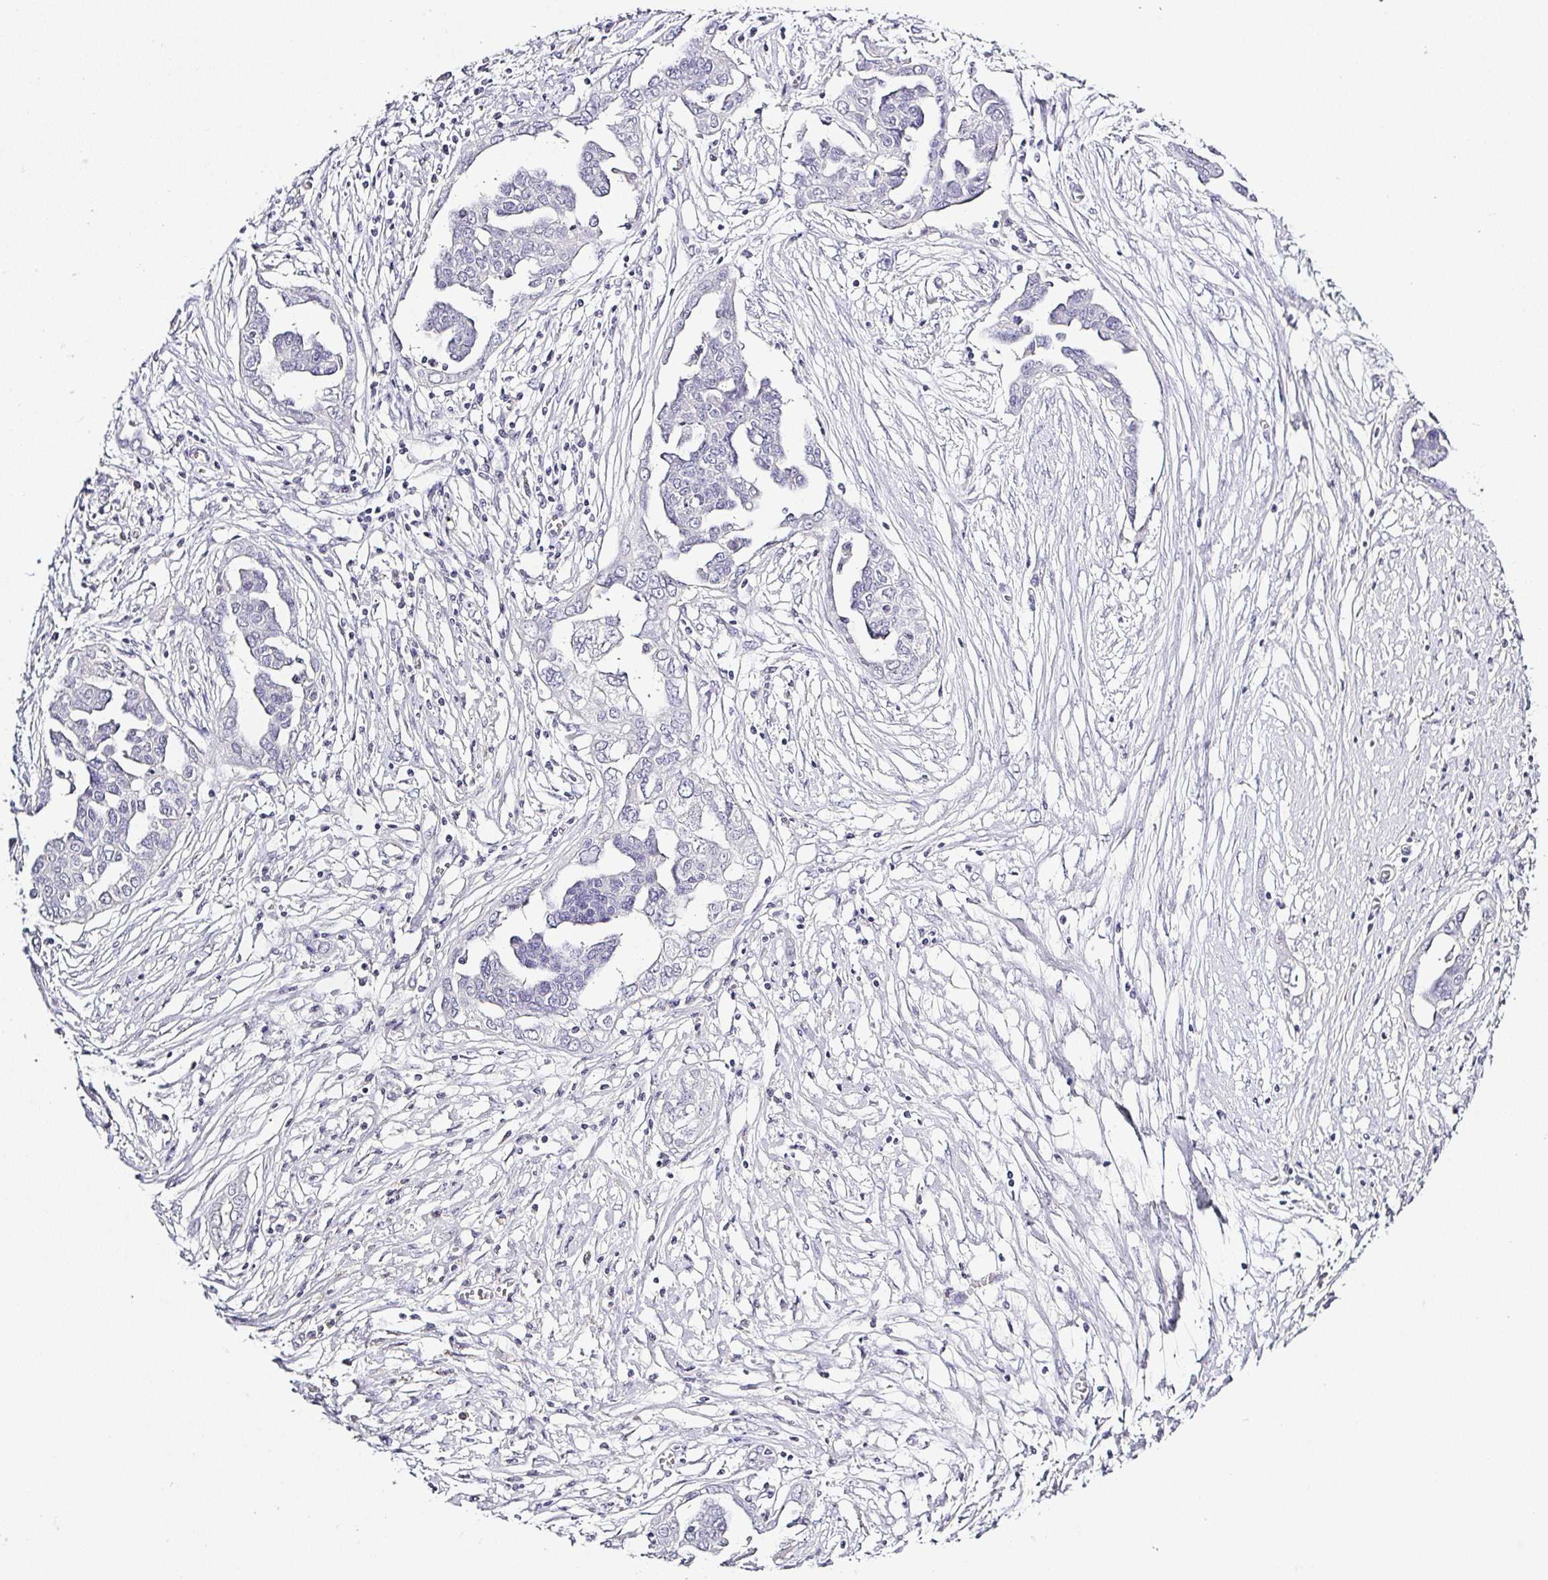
{"staining": {"intensity": "negative", "quantity": "none", "location": "none"}, "tissue": "ovarian cancer", "cell_type": "Tumor cells", "image_type": "cancer", "snomed": [{"axis": "morphology", "description": "Cystadenocarcinoma, serous, NOS"}, {"axis": "topography", "description": "Ovary"}], "caption": "This is an immunohistochemistry image of human ovarian serous cystadenocarcinoma. There is no positivity in tumor cells.", "gene": "SERPINB3", "patient": {"sex": "female", "age": 59}}